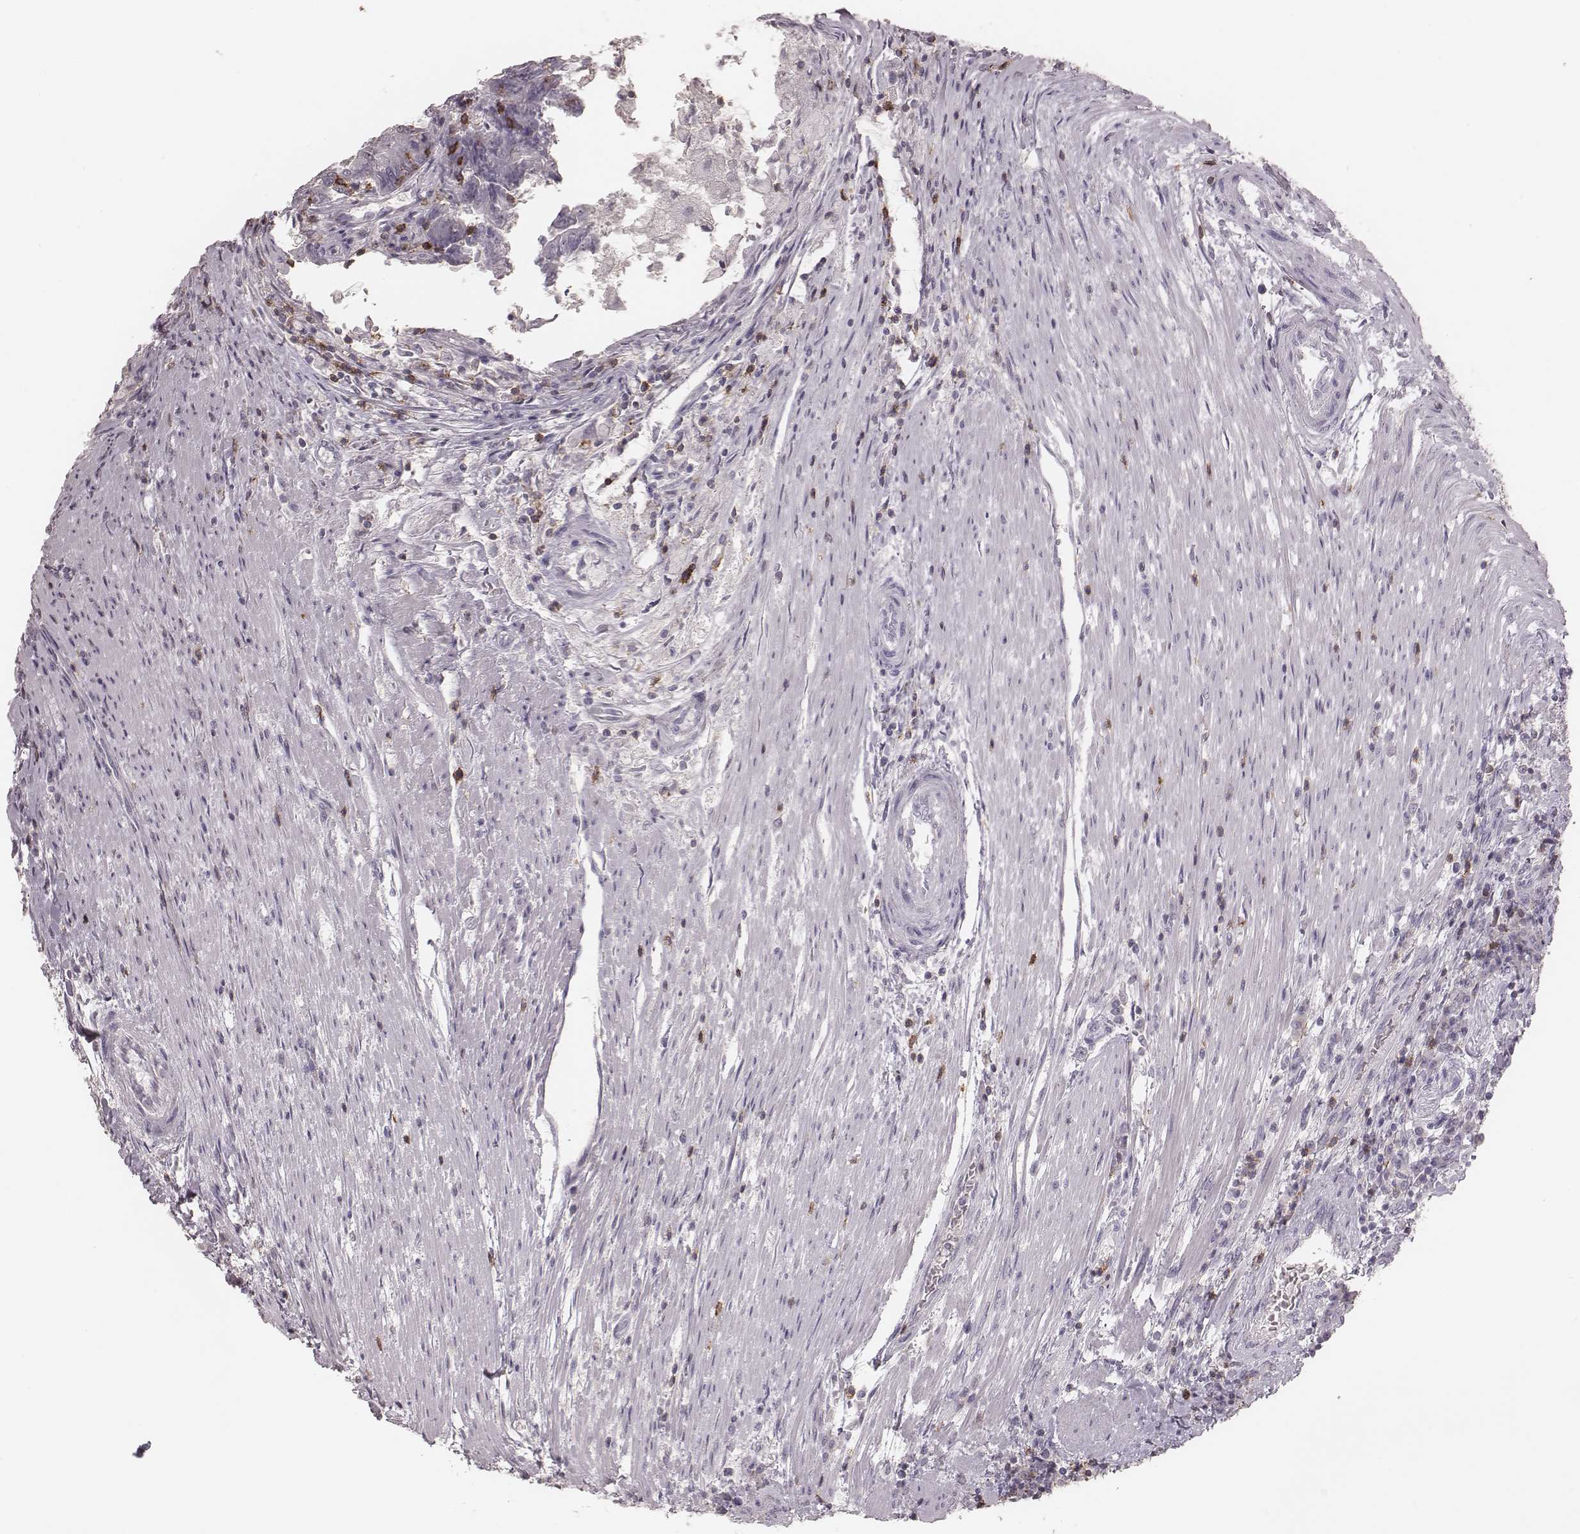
{"staining": {"intensity": "negative", "quantity": "none", "location": "none"}, "tissue": "colorectal cancer", "cell_type": "Tumor cells", "image_type": "cancer", "snomed": [{"axis": "morphology", "description": "Adenocarcinoma, NOS"}, {"axis": "topography", "description": "Colon"}], "caption": "Colorectal adenocarcinoma was stained to show a protein in brown. There is no significant expression in tumor cells.", "gene": "PDCD1", "patient": {"sex": "female", "age": 70}}